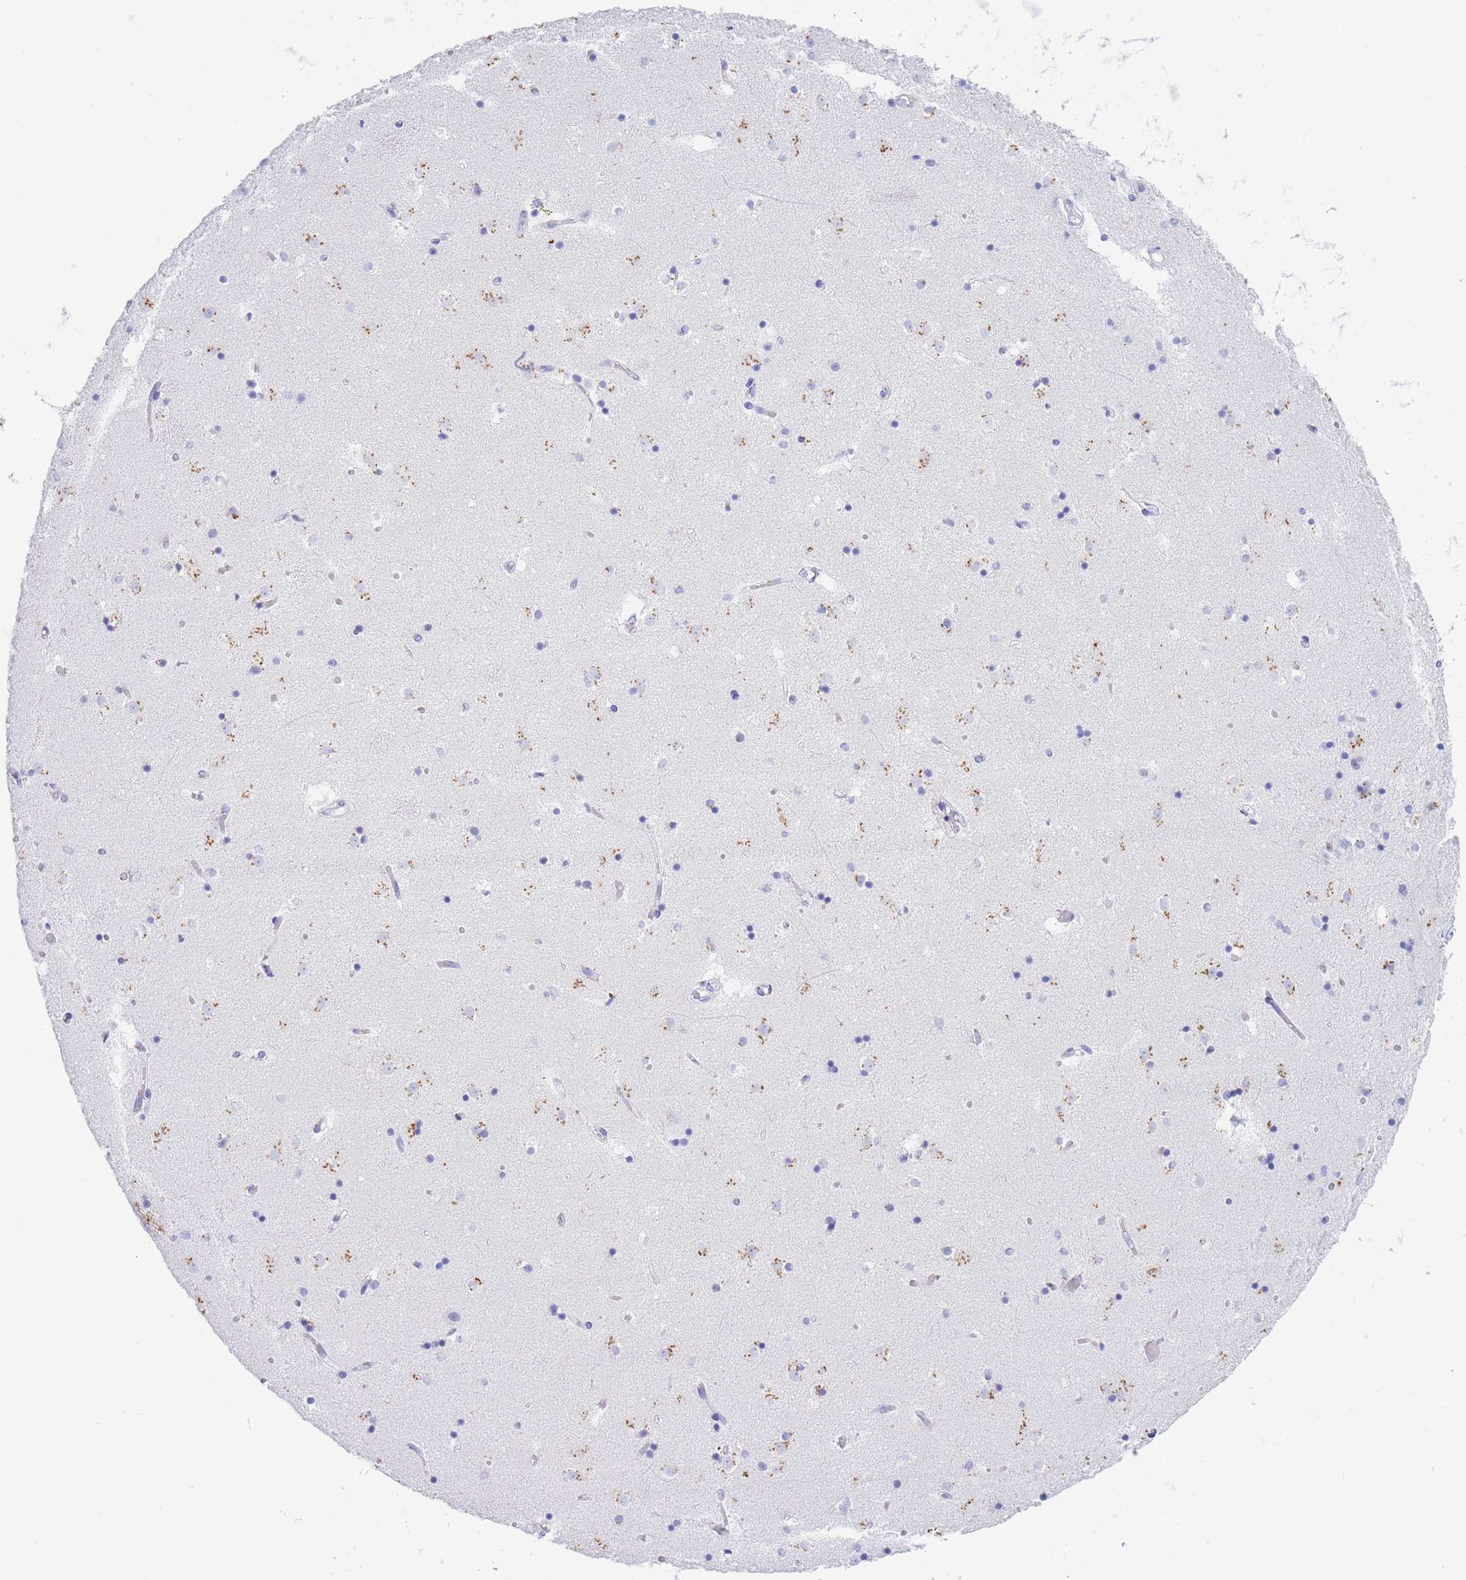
{"staining": {"intensity": "negative", "quantity": "none", "location": "none"}, "tissue": "caudate", "cell_type": "Glial cells", "image_type": "normal", "snomed": [{"axis": "morphology", "description": "Normal tissue, NOS"}, {"axis": "topography", "description": "Lateral ventricle wall"}], "caption": "Immunohistochemistry micrograph of normal caudate: human caudate stained with DAB displays no significant protein expression in glial cells.", "gene": "FAM3C", "patient": {"sex": "female", "age": 52}}